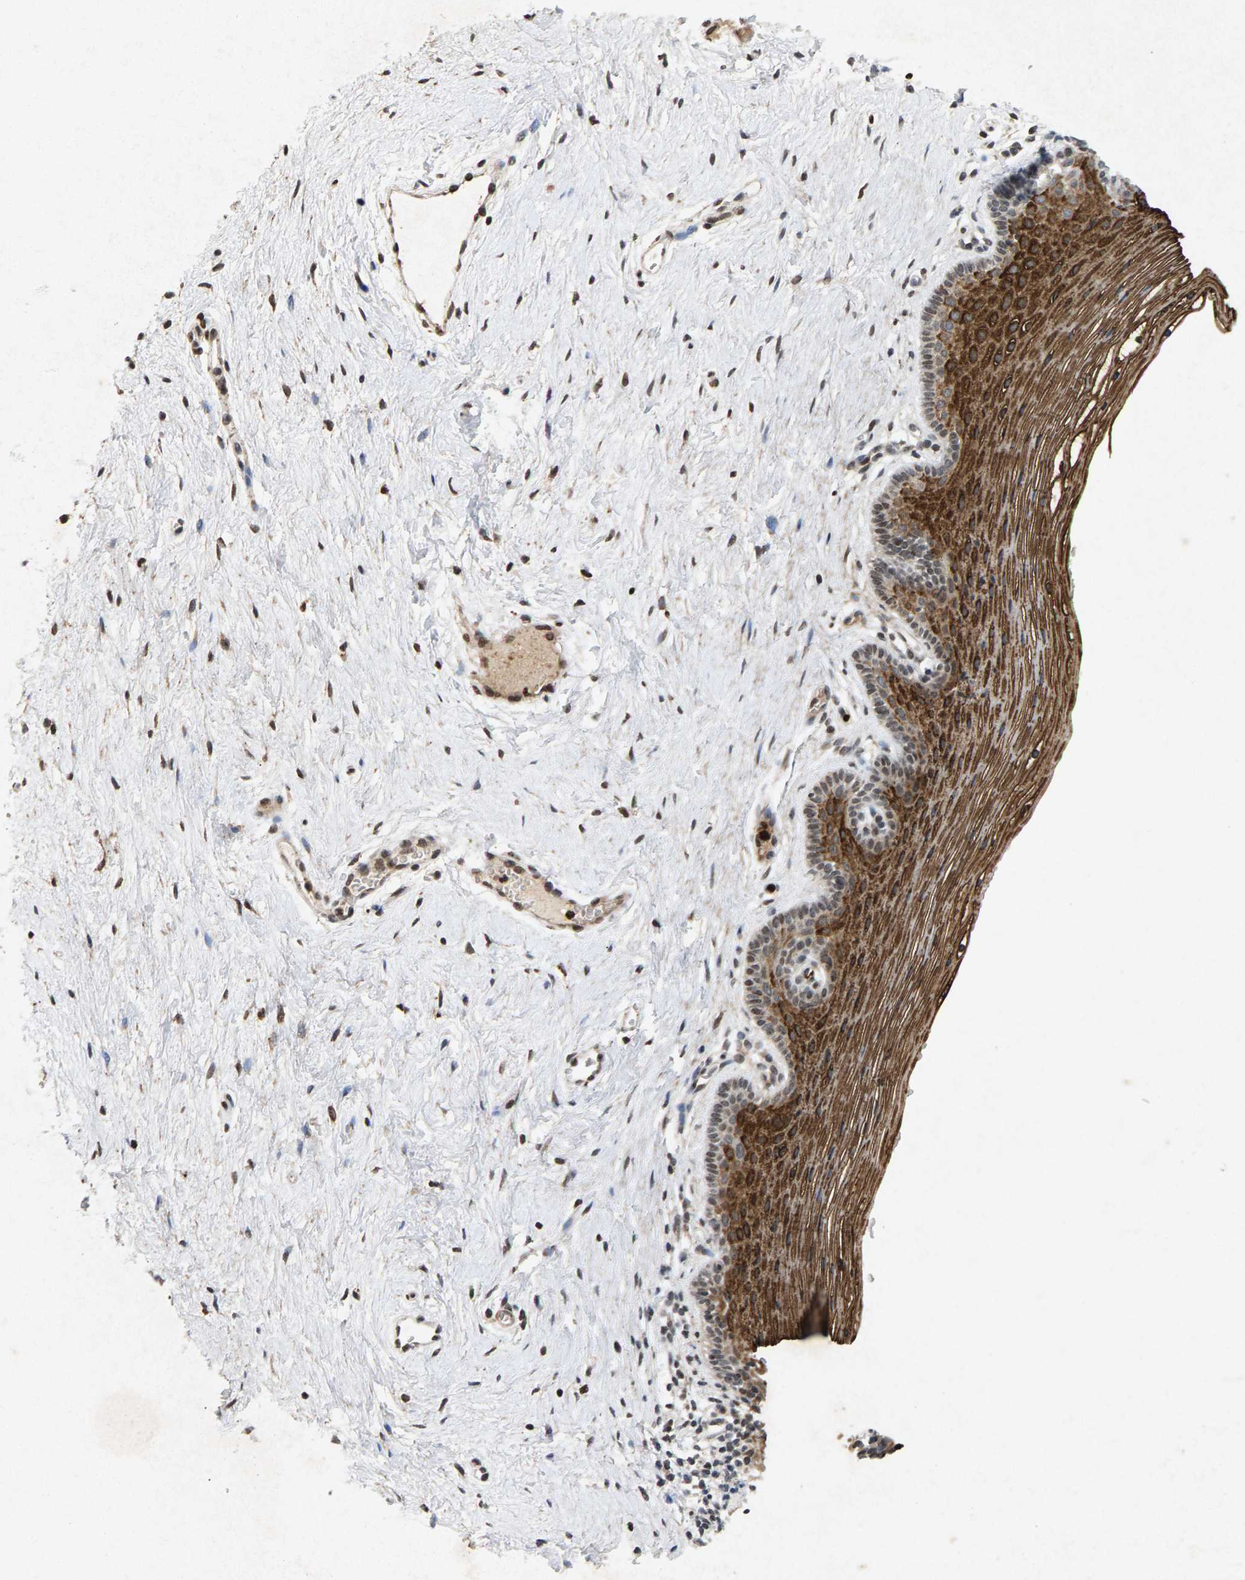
{"staining": {"intensity": "strong", "quantity": "25%-75%", "location": "cytoplasmic/membranous"}, "tissue": "vagina", "cell_type": "Squamous epithelial cells", "image_type": "normal", "snomed": [{"axis": "morphology", "description": "Normal tissue, NOS"}, {"axis": "topography", "description": "Vagina"}], "caption": "DAB immunohistochemical staining of unremarkable human vagina displays strong cytoplasmic/membranous protein positivity in approximately 25%-75% of squamous epithelial cells.", "gene": "ZPR1", "patient": {"sex": "female", "age": 32}}